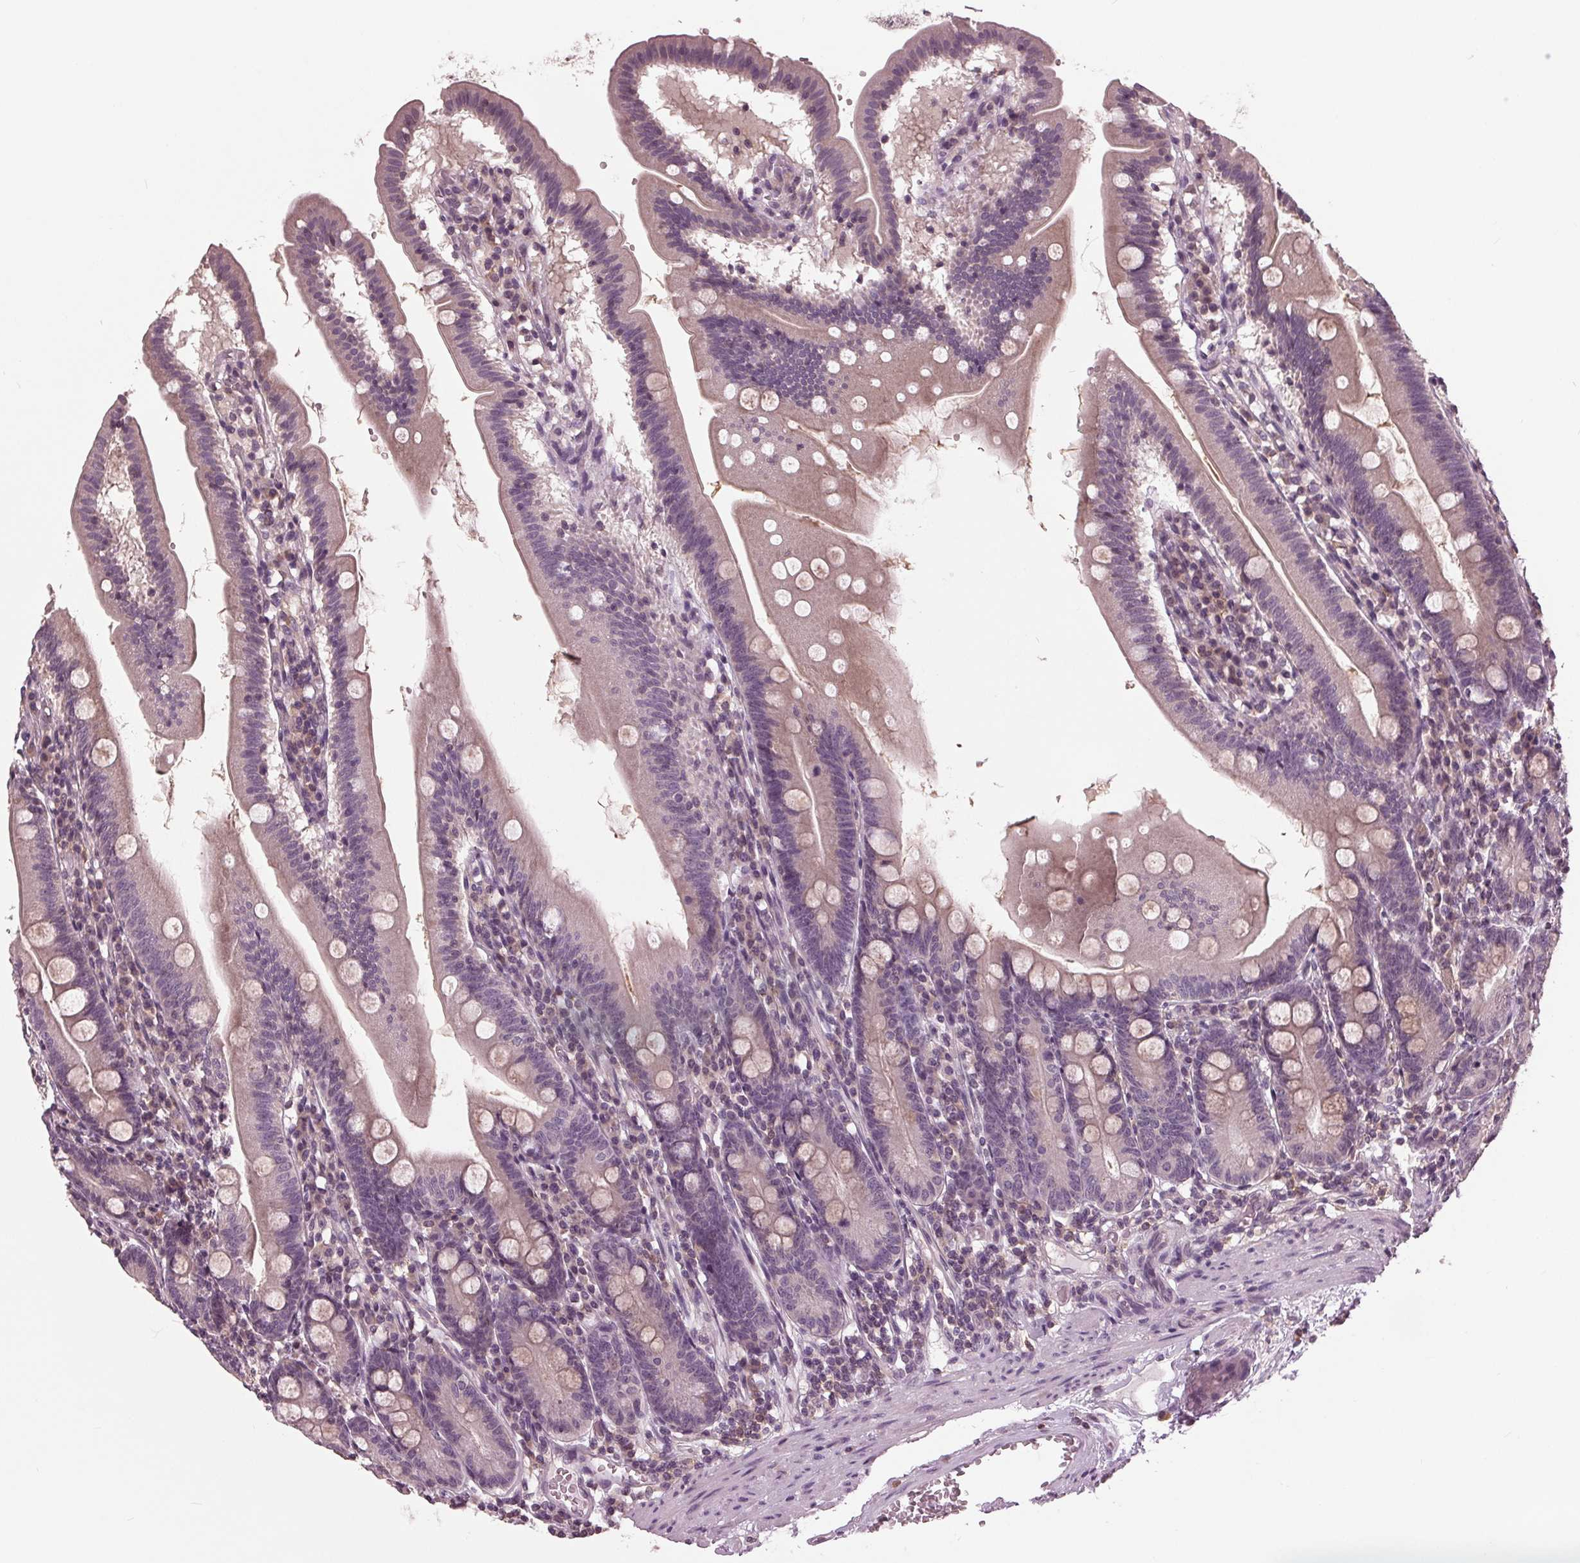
{"staining": {"intensity": "negative", "quantity": "none", "location": "none"}, "tissue": "duodenum", "cell_type": "Glandular cells", "image_type": "normal", "snomed": [{"axis": "morphology", "description": "Normal tissue, NOS"}, {"axis": "topography", "description": "Duodenum"}], "caption": "Benign duodenum was stained to show a protein in brown. There is no significant staining in glandular cells.", "gene": "SIGLEC6", "patient": {"sex": "female", "age": 67}}